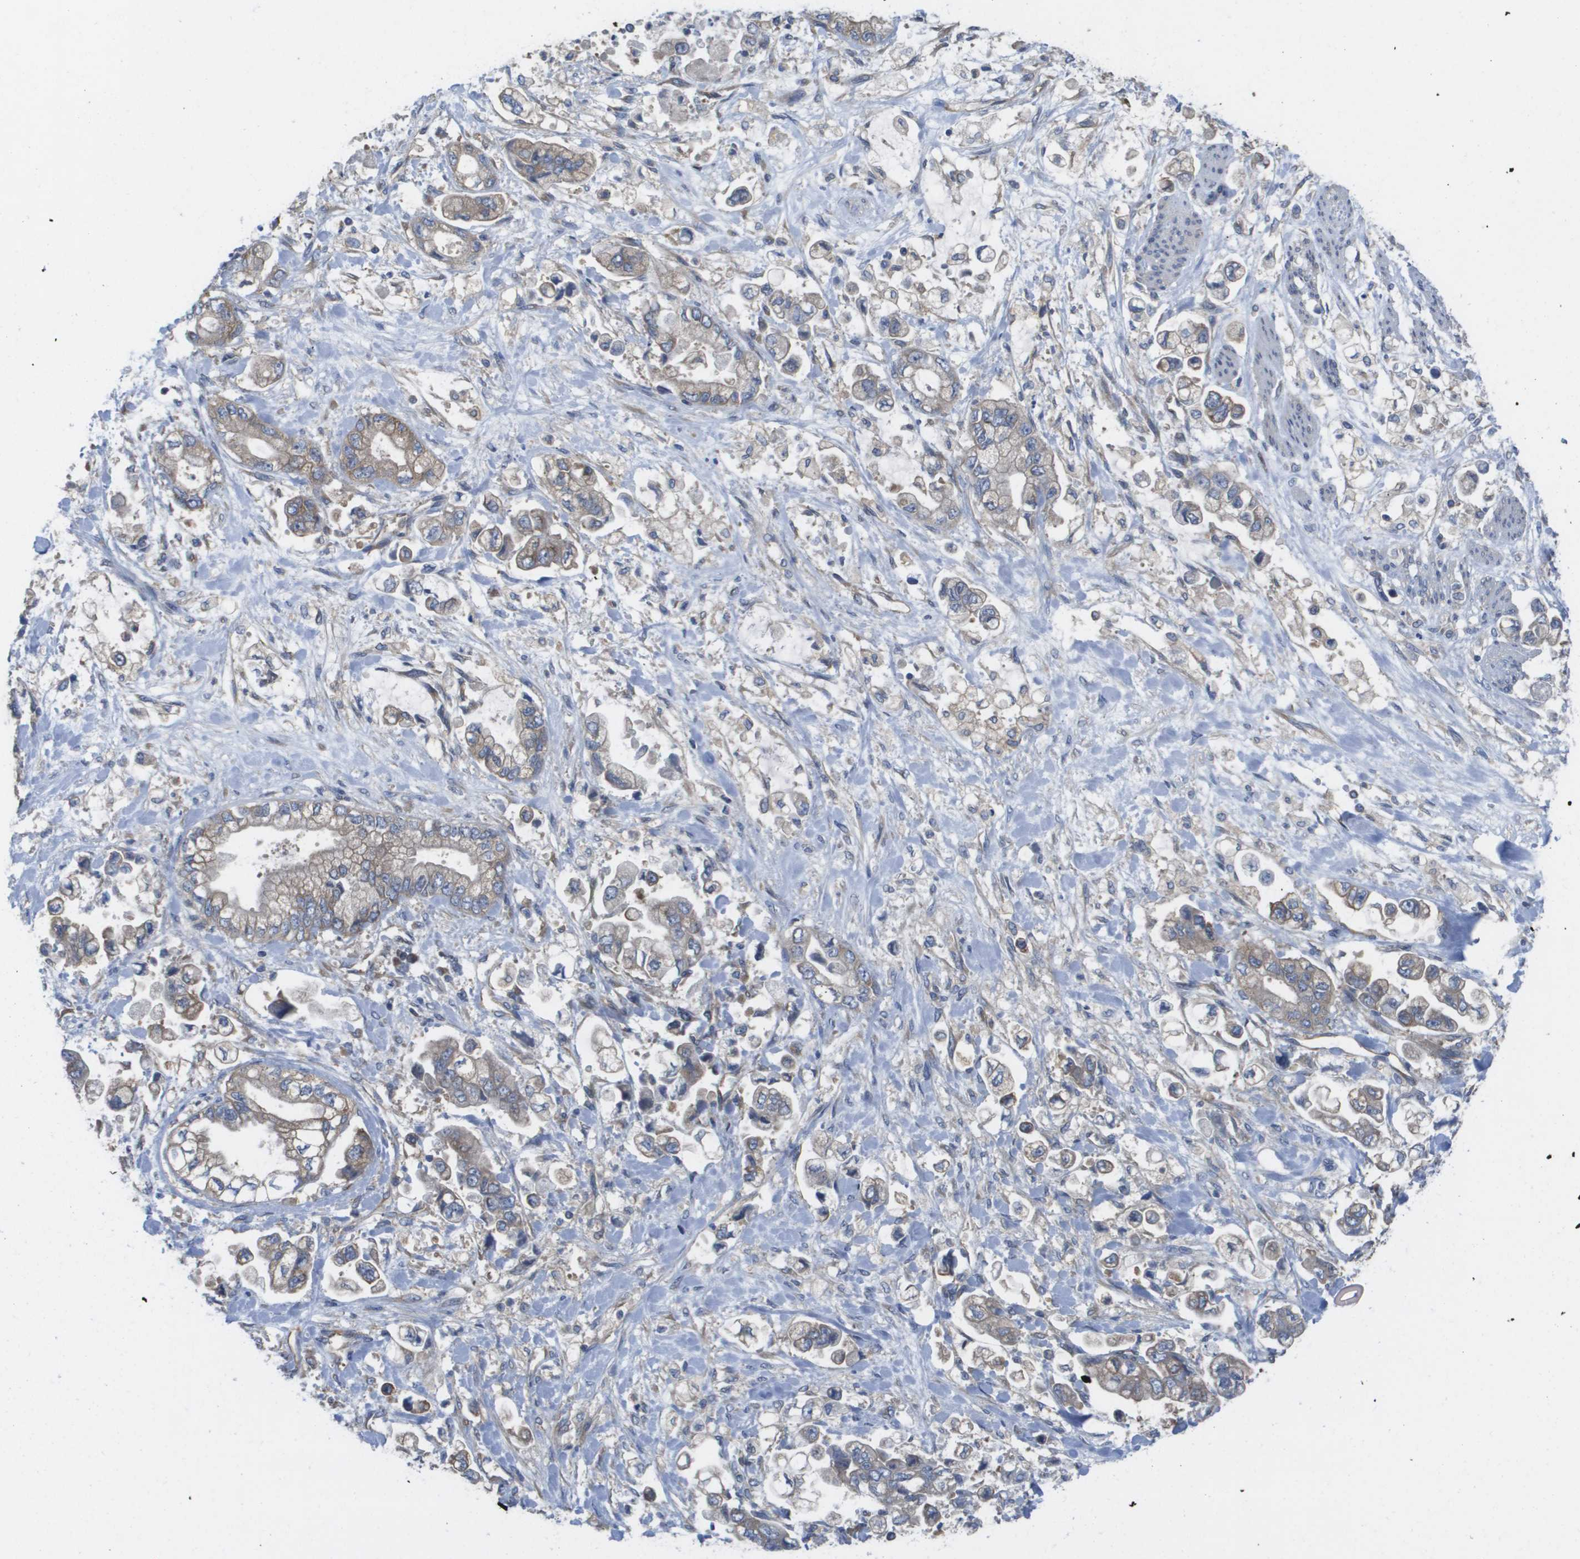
{"staining": {"intensity": "moderate", "quantity": "<25%", "location": "cytoplasmic/membranous"}, "tissue": "stomach cancer", "cell_type": "Tumor cells", "image_type": "cancer", "snomed": [{"axis": "morphology", "description": "Normal tissue, NOS"}, {"axis": "morphology", "description": "Adenocarcinoma, NOS"}, {"axis": "topography", "description": "Stomach"}], "caption": "Adenocarcinoma (stomach) stained with immunohistochemistry (IHC) displays moderate cytoplasmic/membranous staining in approximately <25% of tumor cells.", "gene": "EIF4G2", "patient": {"sex": "male", "age": 62}}